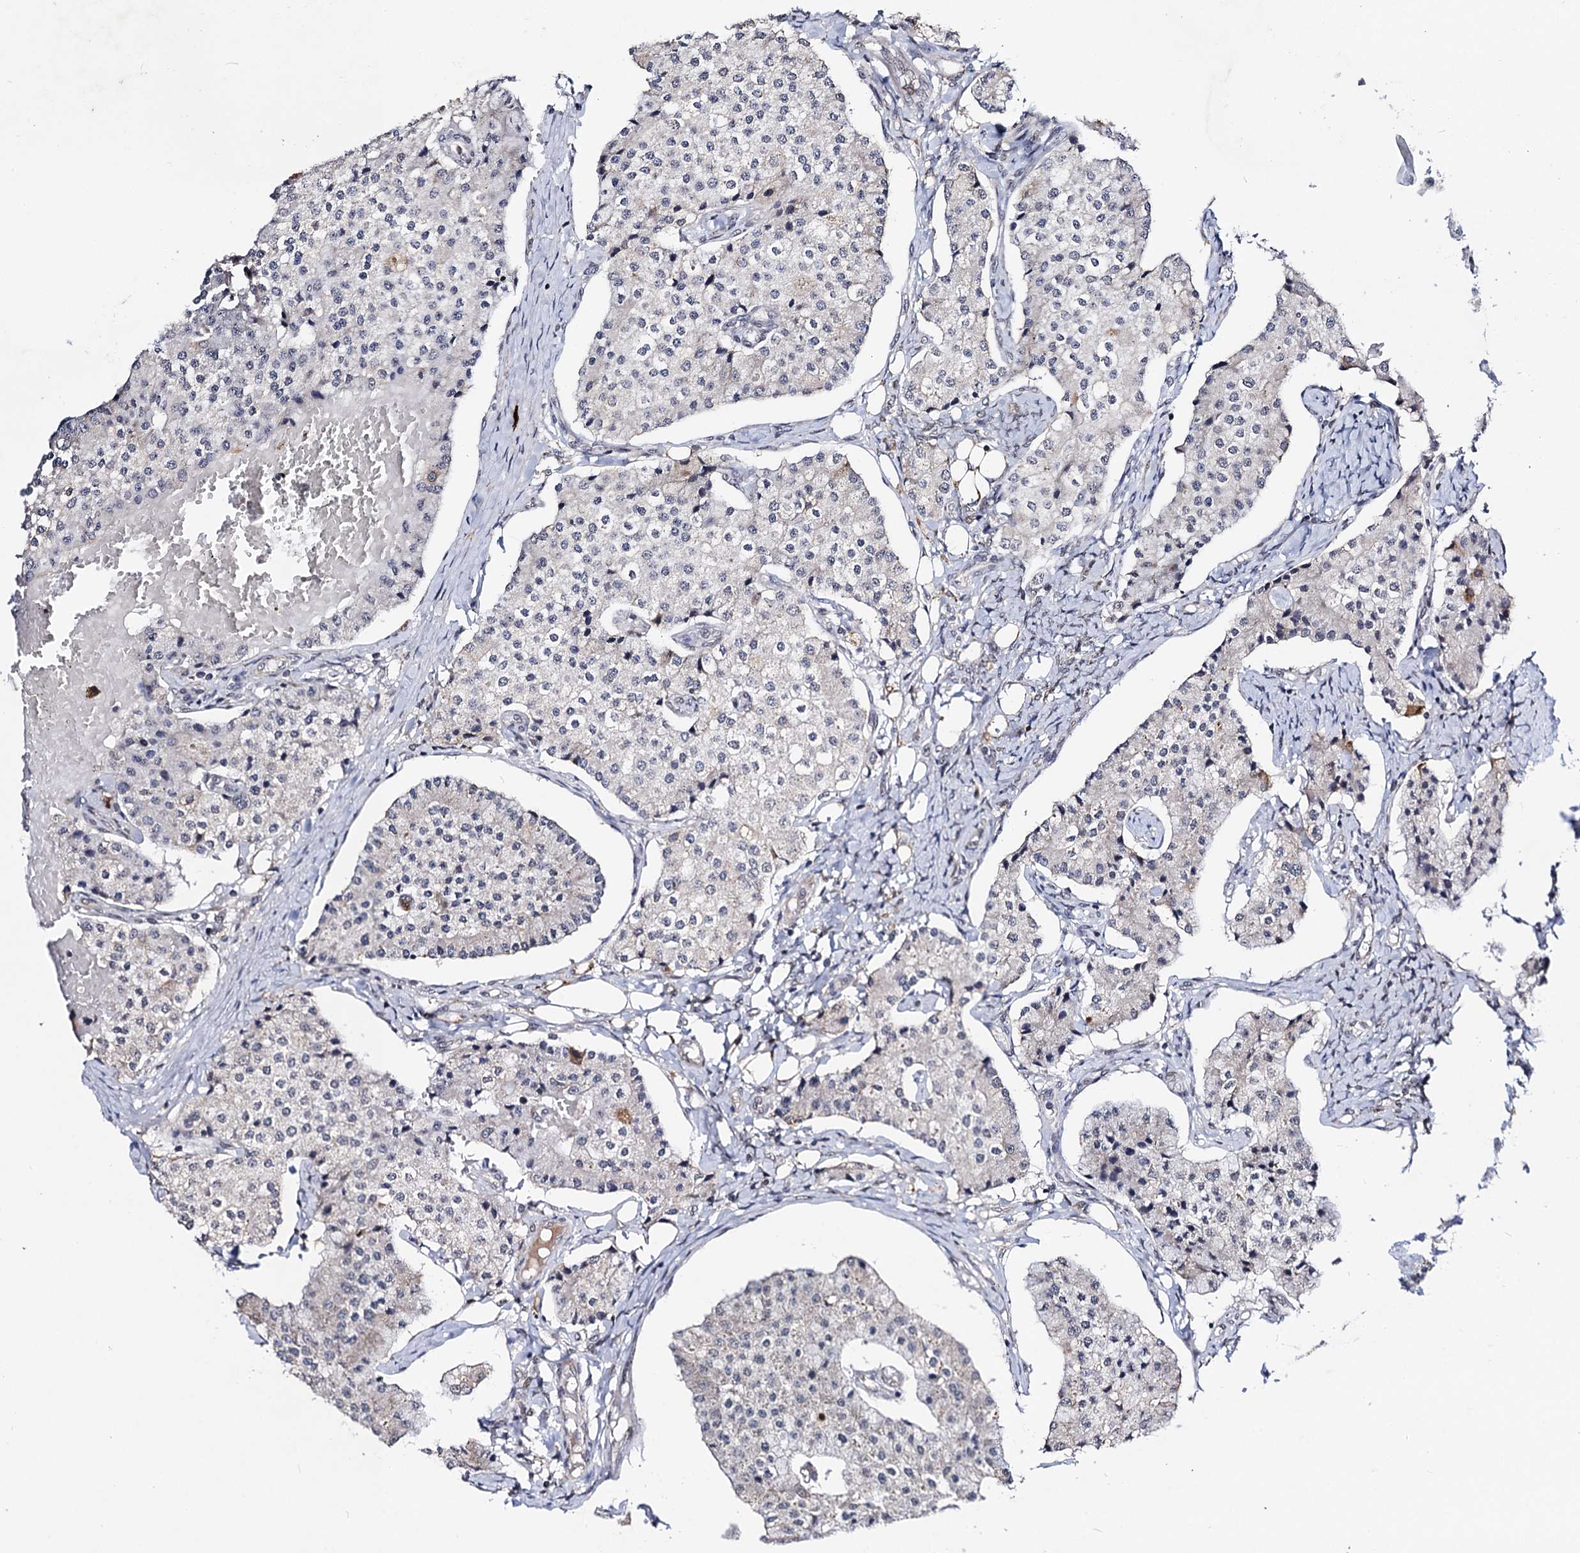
{"staining": {"intensity": "negative", "quantity": "none", "location": "none"}, "tissue": "carcinoid", "cell_type": "Tumor cells", "image_type": "cancer", "snomed": [{"axis": "morphology", "description": "Carcinoid, malignant, NOS"}, {"axis": "topography", "description": "Colon"}], "caption": "DAB immunohistochemical staining of human carcinoid demonstrates no significant expression in tumor cells.", "gene": "SFSWAP", "patient": {"sex": "female", "age": 52}}